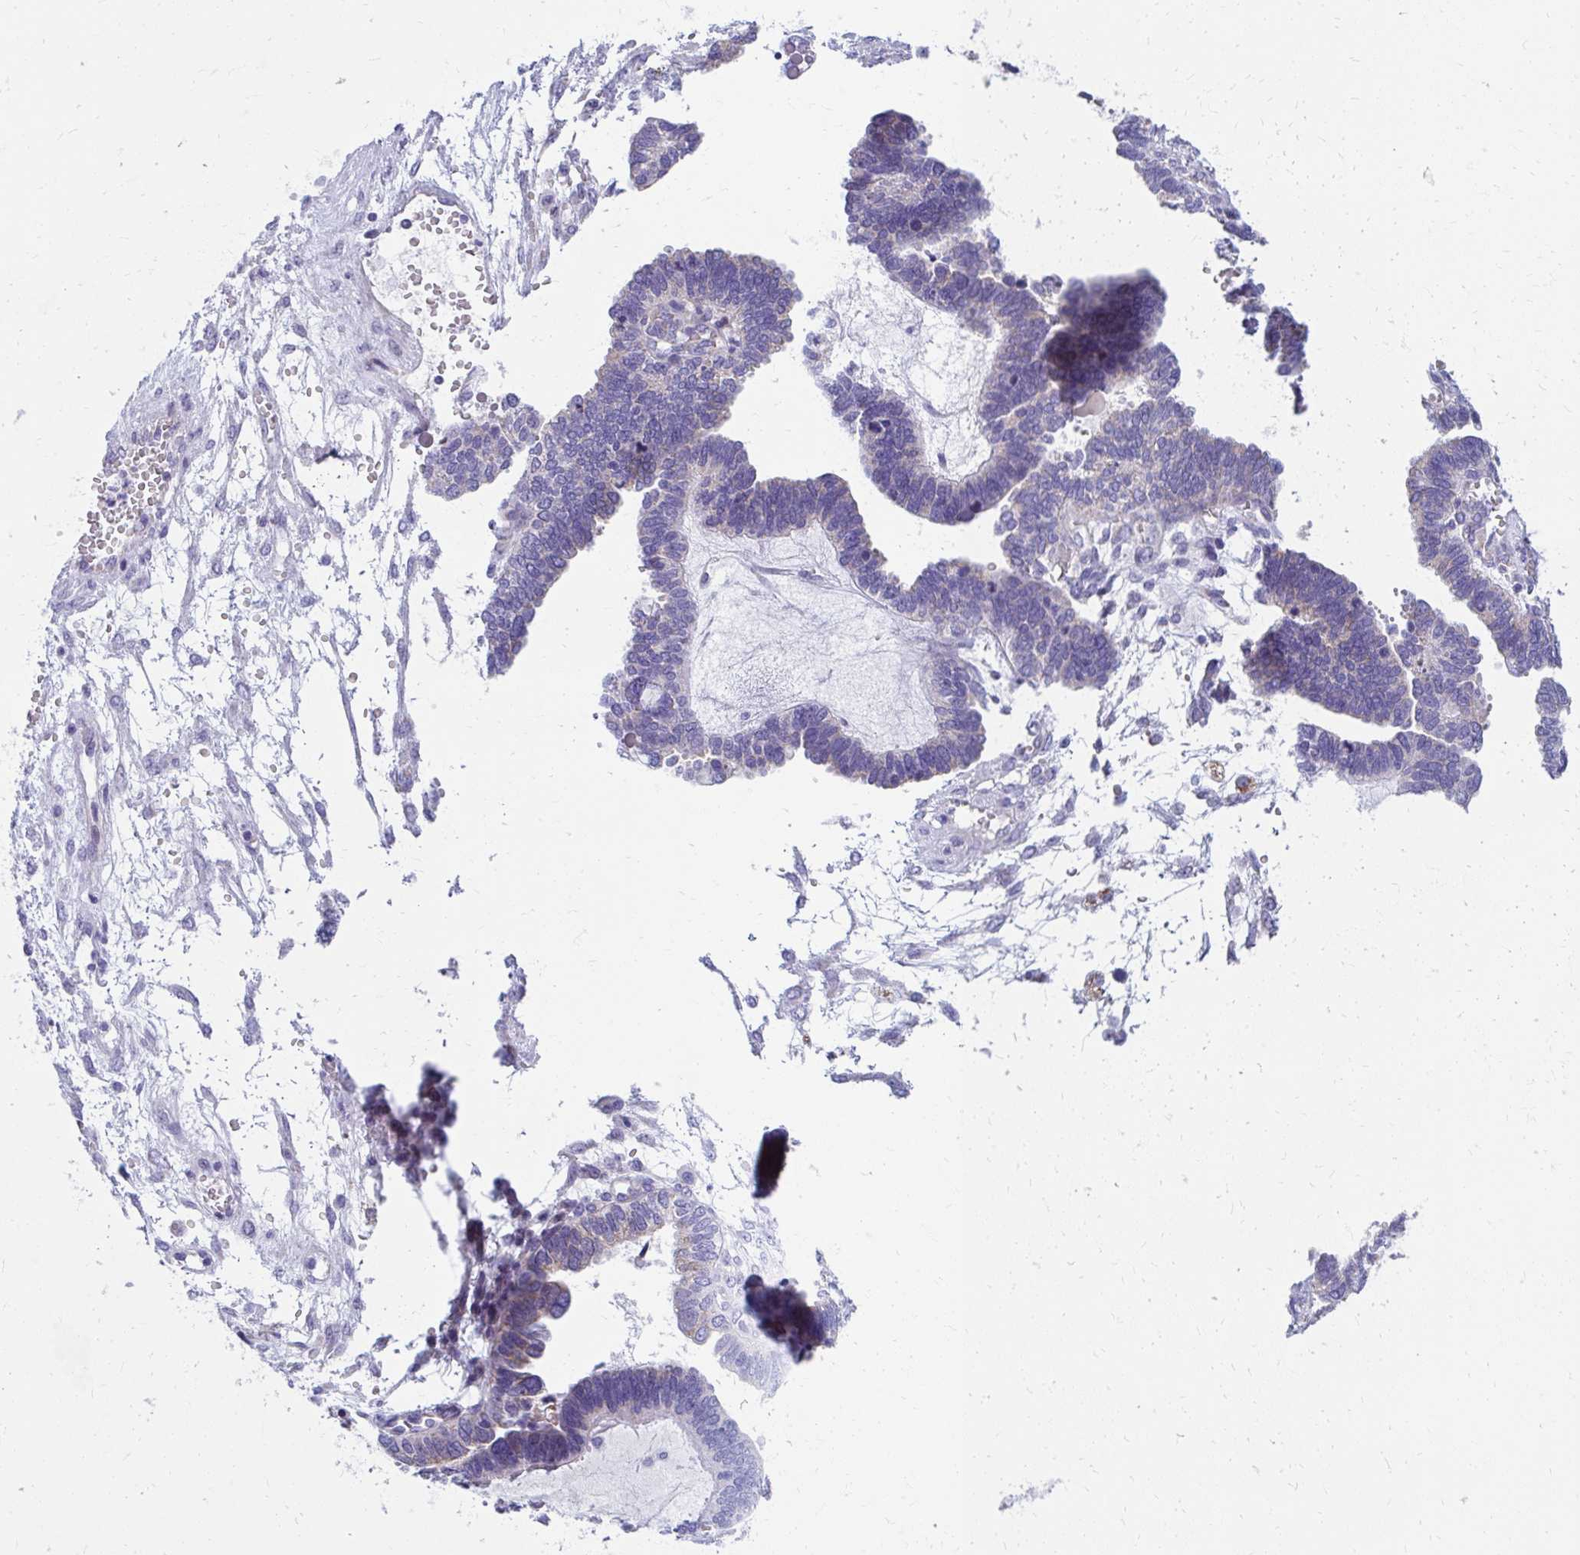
{"staining": {"intensity": "negative", "quantity": "none", "location": "none"}, "tissue": "ovarian cancer", "cell_type": "Tumor cells", "image_type": "cancer", "snomed": [{"axis": "morphology", "description": "Cystadenocarcinoma, serous, NOS"}, {"axis": "topography", "description": "Ovary"}], "caption": "Immunohistochemical staining of human ovarian serous cystadenocarcinoma displays no significant positivity in tumor cells. (DAB immunohistochemistry visualized using brightfield microscopy, high magnification).", "gene": "IL37", "patient": {"sex": "female", "age": 51}}